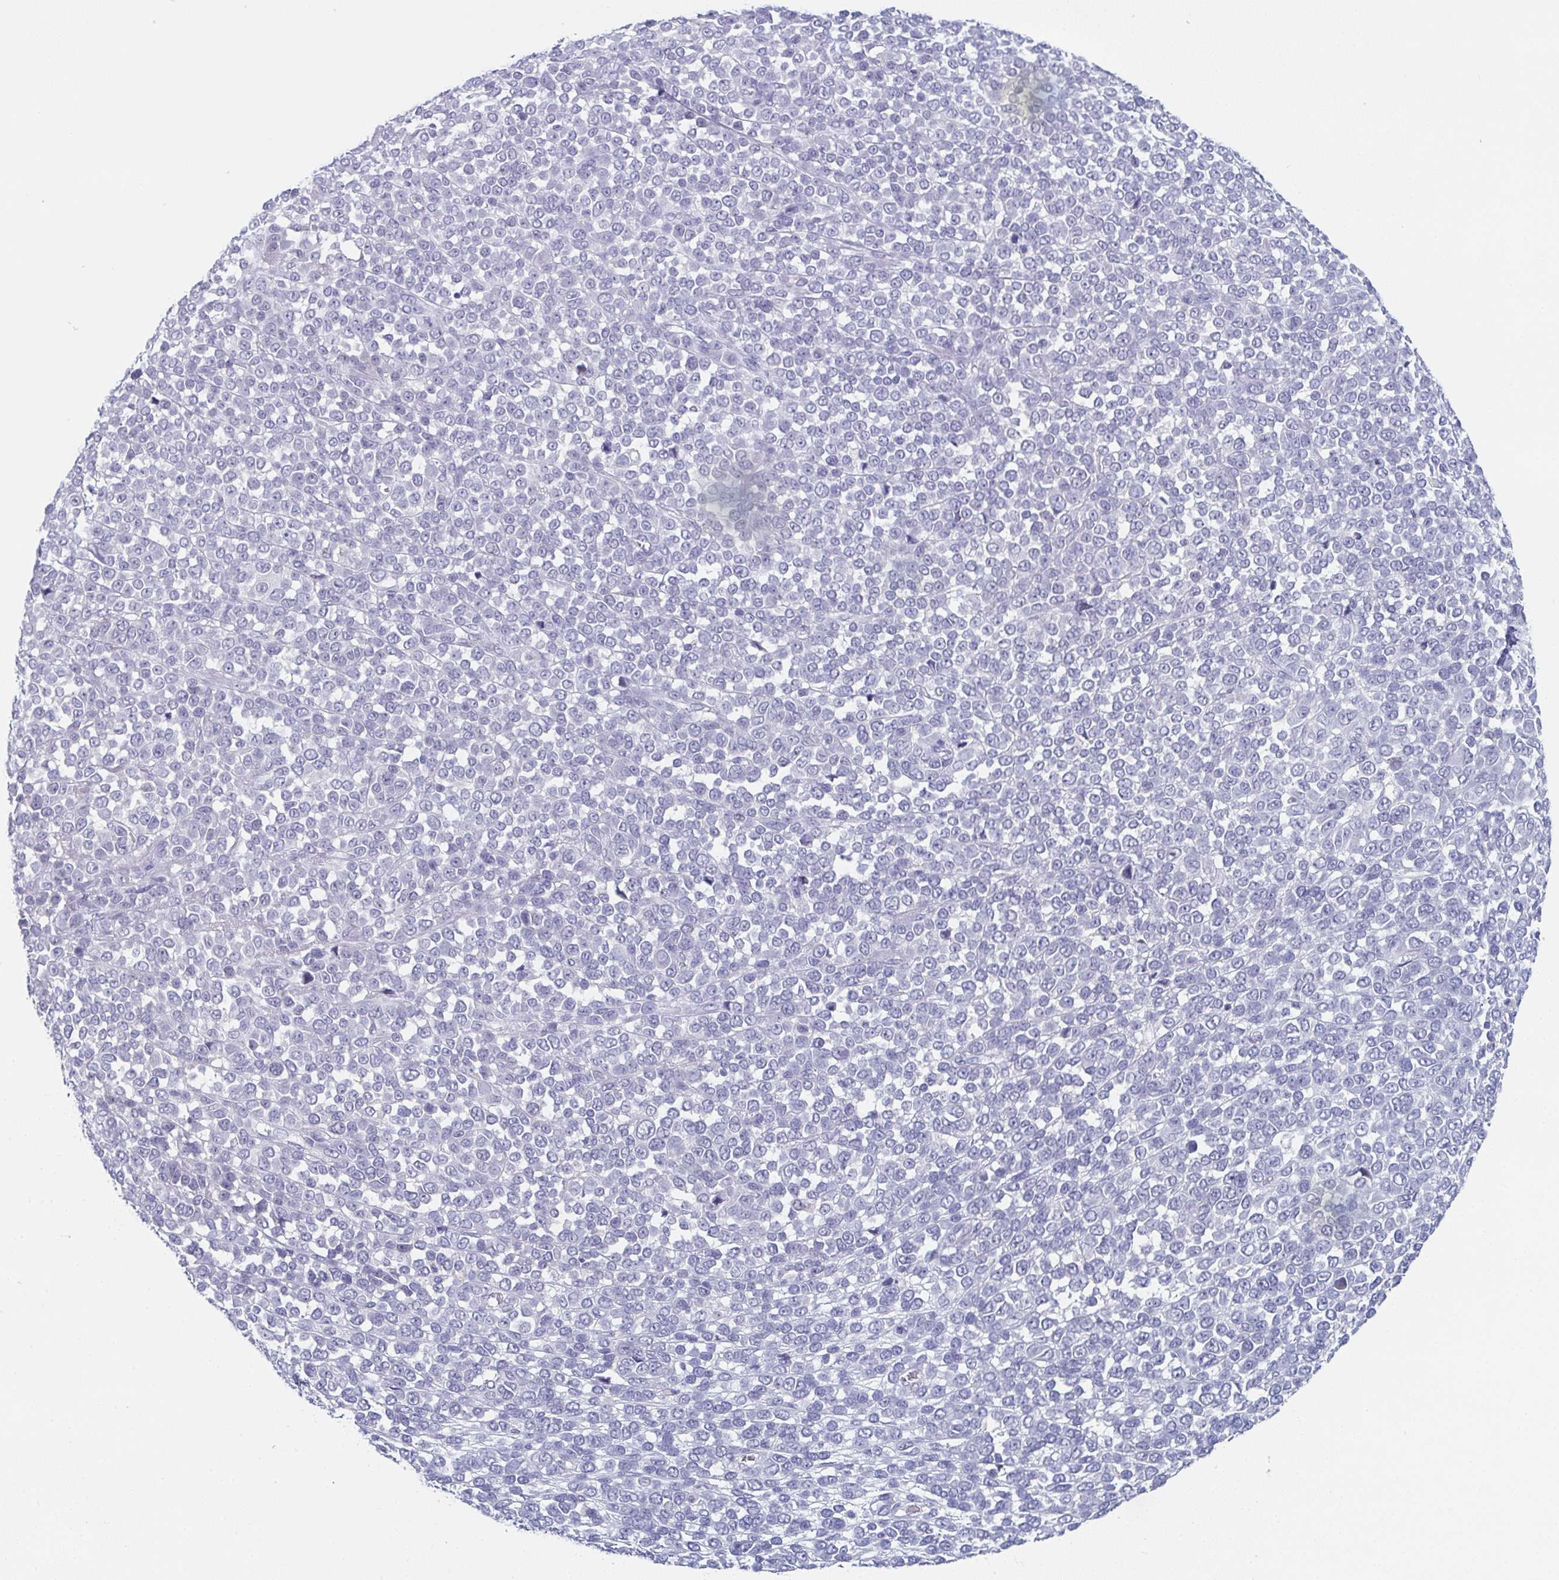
{"staining": {"intensity": "negative", "quantity": "none", "location": "none"}, "tissue": "melanoma", "cell_type": "Tumor cells", "image_type": "cancer", "snomed": [{"axis": "morphology", "description": "Malignant melanoma, NOS"}, {"axis": "topography", "description": "Skin"}], "caption": "Immunohistochemical staining of human melanoma exhibits no significant positivity in tumor cells.", "gene": "DYDC2", "patient": {"sex": "female", "age": 95}}